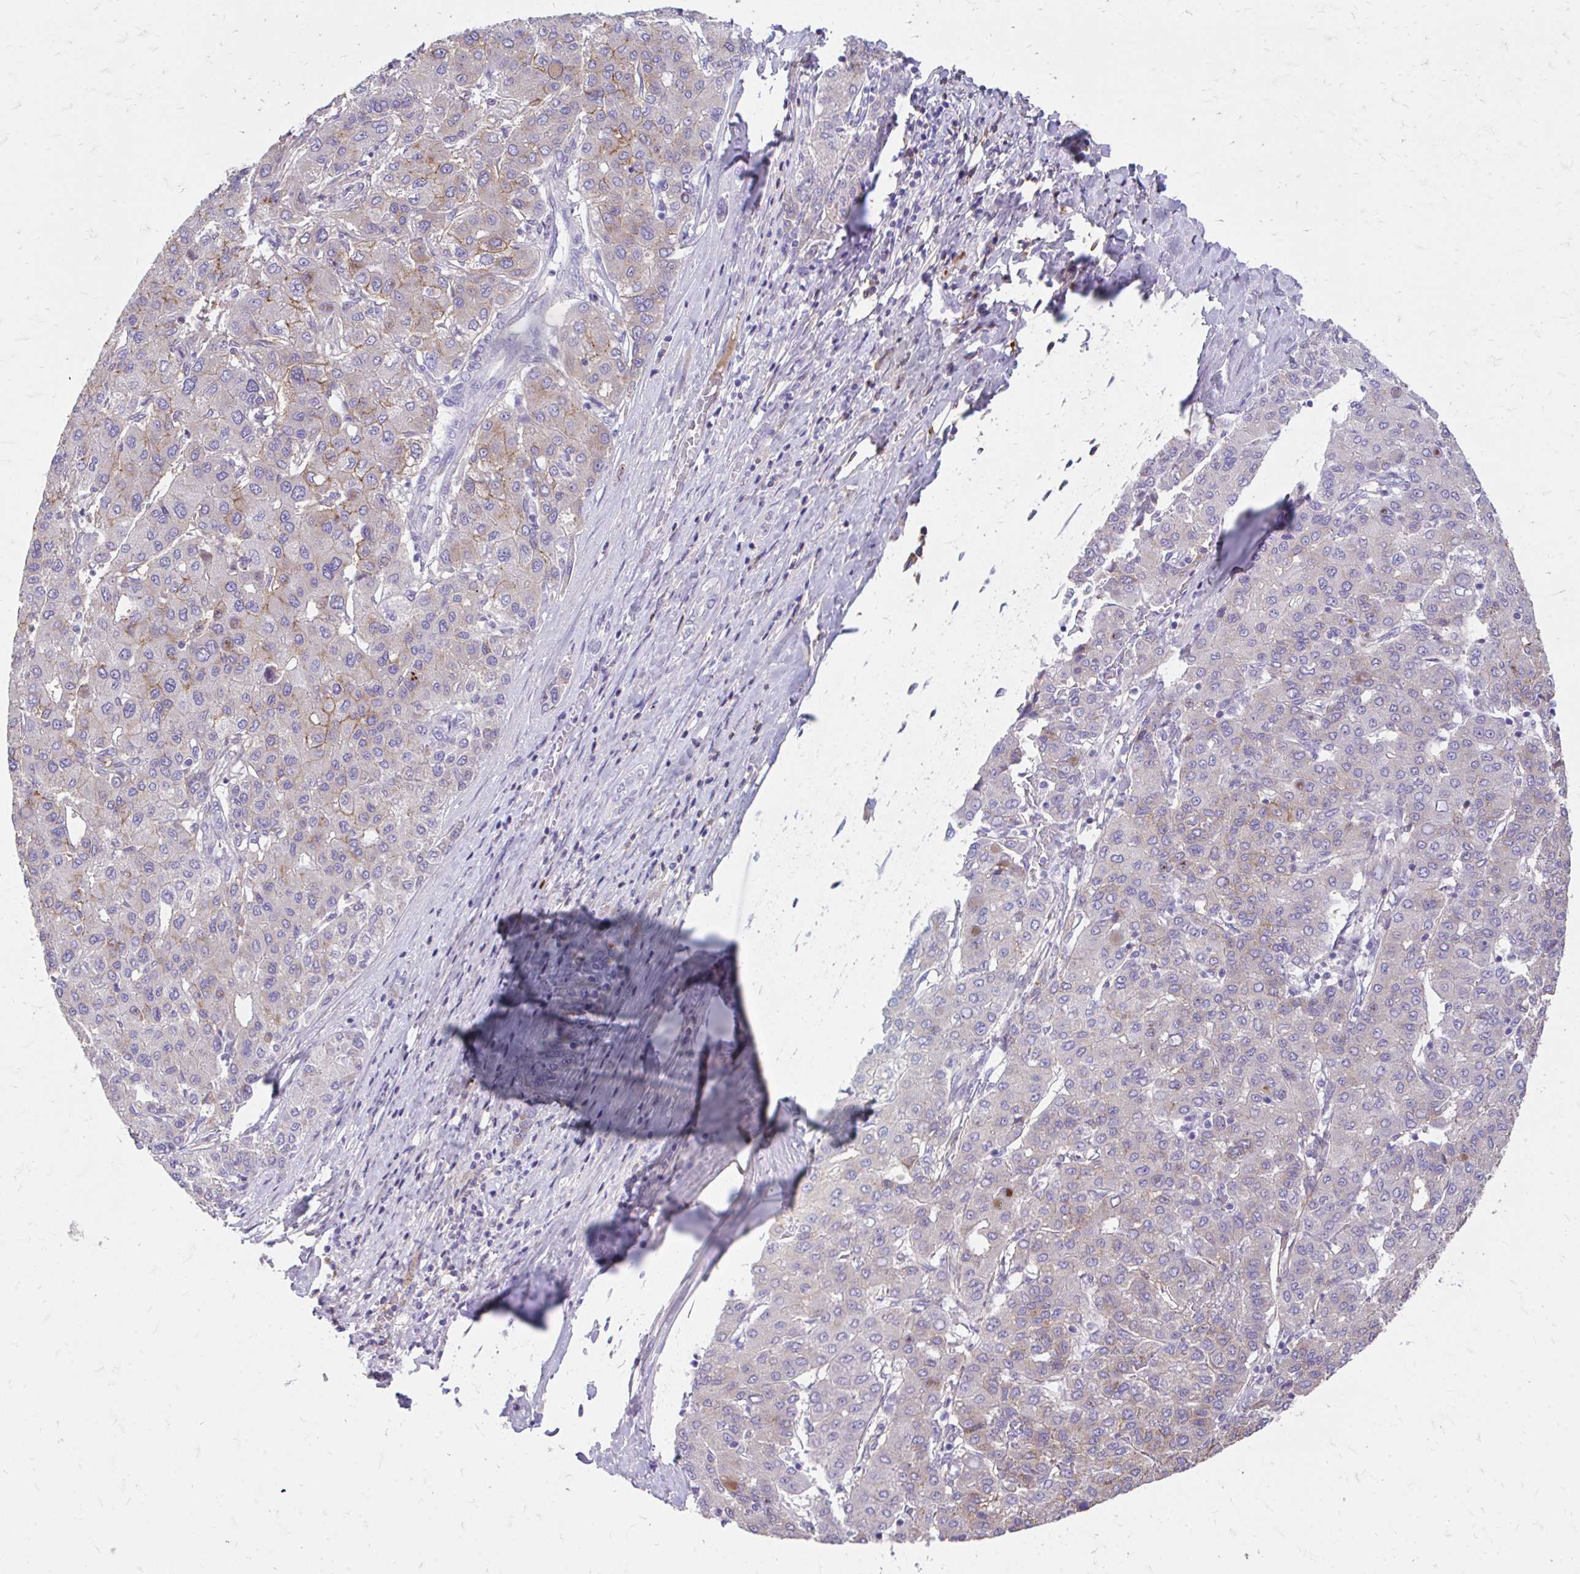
{"staining": {"intensity": "weak", "quantity": "<25%", "location": "cytoplasmic/membranous"}, "tissue": "liver cancer", "cell_type": "Tumor cells", "image_type": "cancer", "snomed": [{"axis": "morphology", "description": "Carcinoma, Hepatocellular, NOS"}, {"axis": "topography", "description": "Liver"}], "caption": "This is an immunohistochemistry (IHC) image of hepatocellular carcinoma (liver). There is no expression in tumor cells.", "gene": "CFH", "patient": {"sex": "male", "age": 65}}